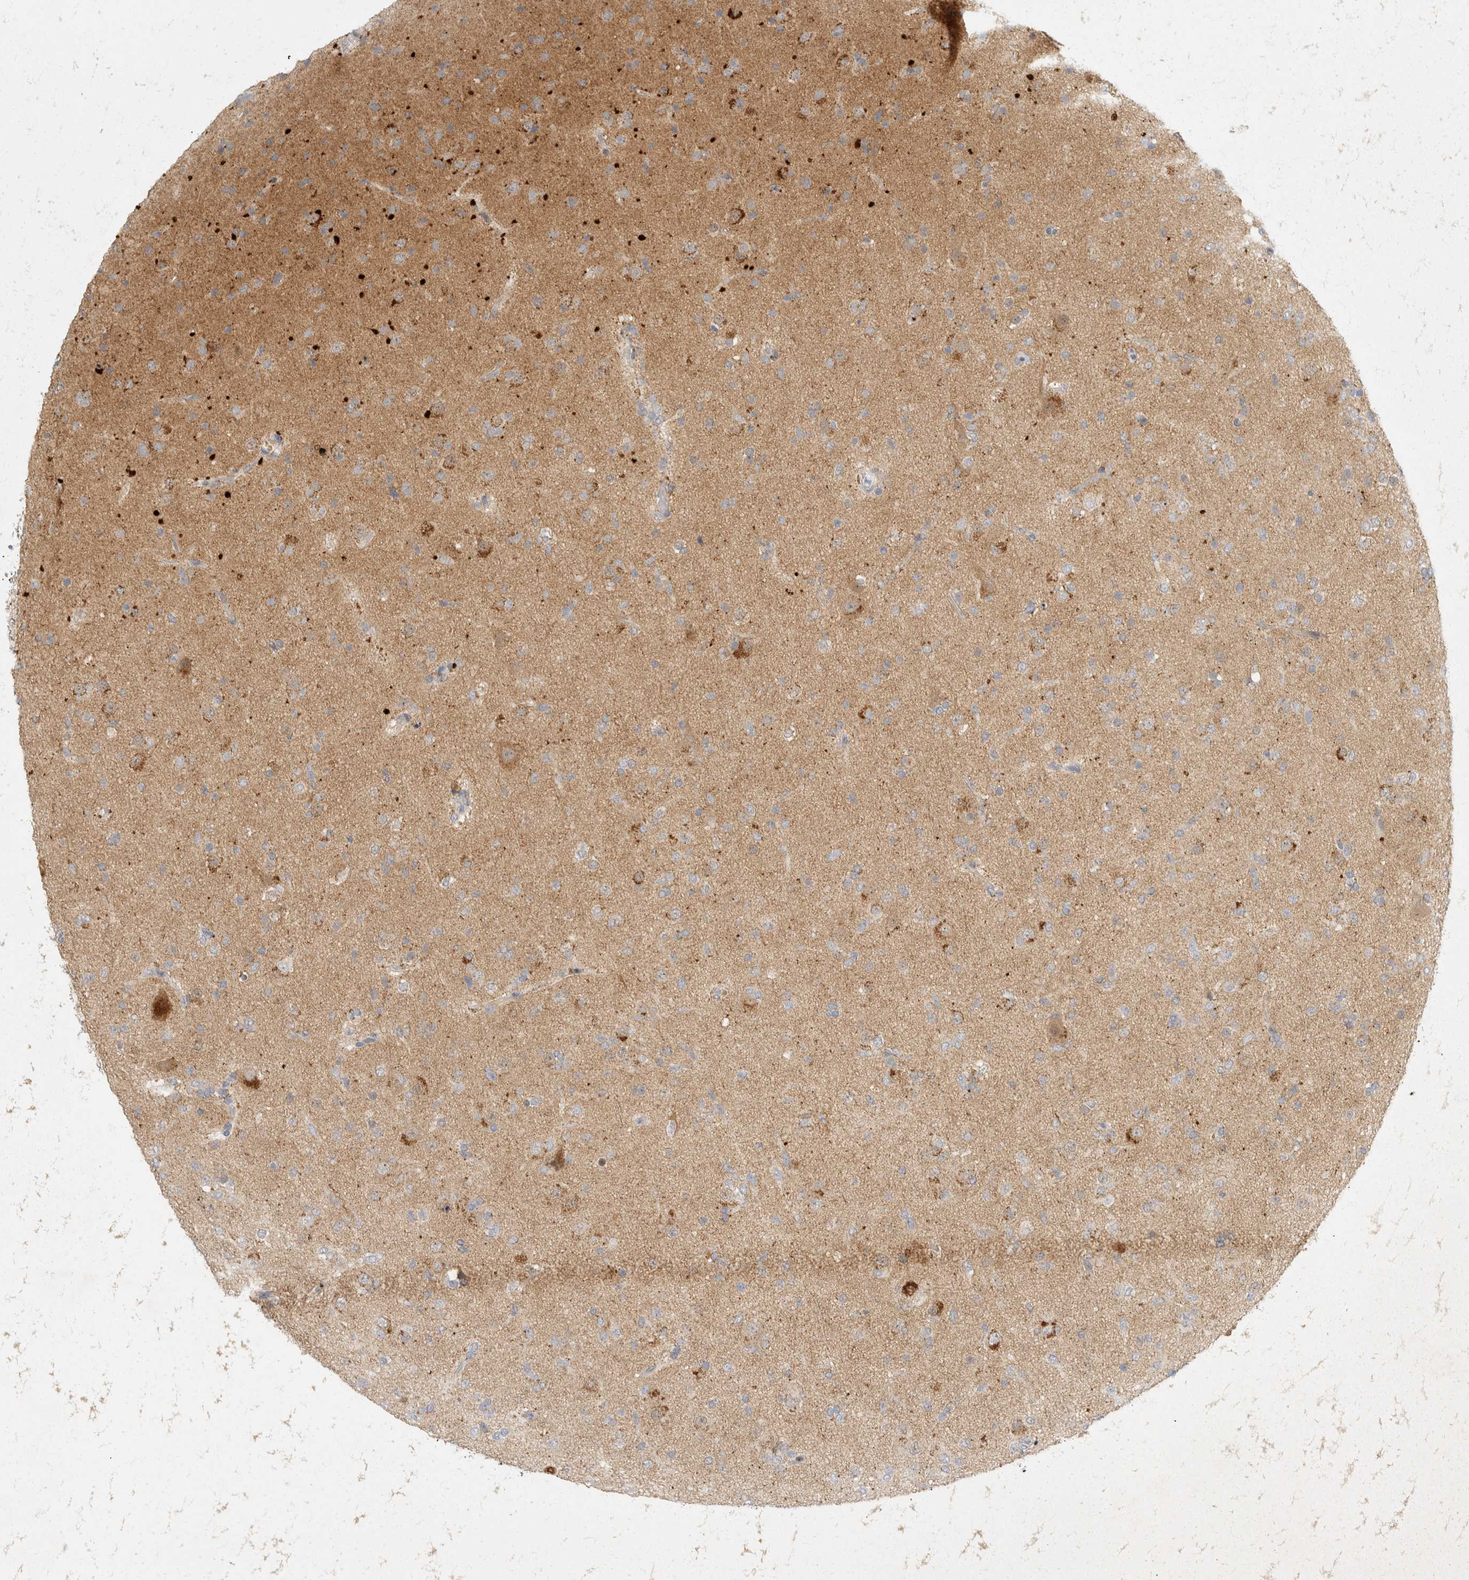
{"staining": {"intensity": "weak", "quantity": "25%-75%", "location": "cytoplasmic/membranous"}, "tissue": "glioma", "cell_type": "Tumor cells", "image_type": "cancer", "snomed": [{"axis": "morphology", "description": "Glioma, malignant, Low grade"}, {"axis": "topography", "description": "Brain"}], "caption": "Approximately 25%-75% of tumor cells in low-grade glioma (malignant) reveal weak cytoplasmic/membranous protein expression as visualized by brown immunohistochemical staining.", "gene": "TOM1L2", "patient": {"sex": "male", "age": 65}}